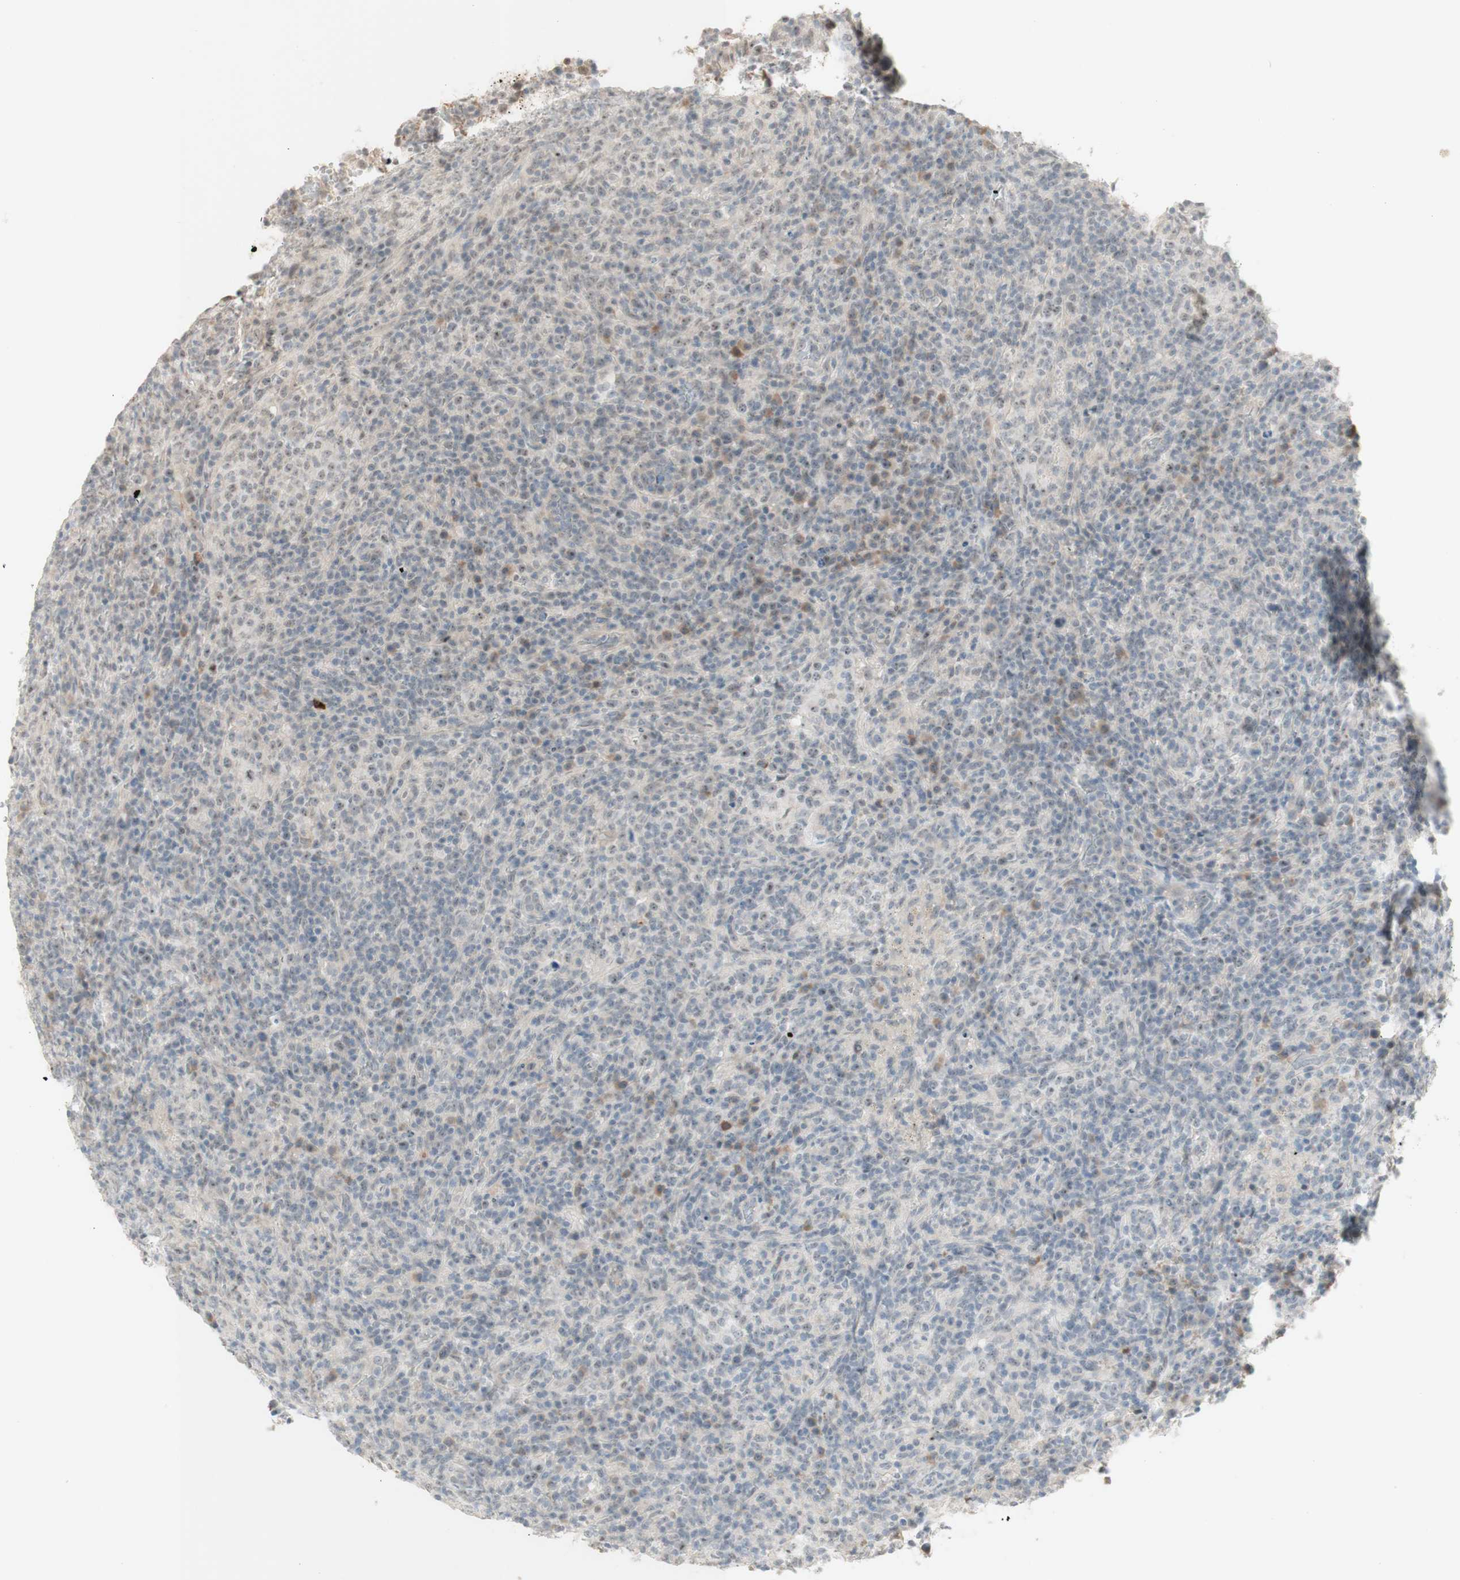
{"staining": {"intensity": "weak", "quantity": "<25%", "location": "cytoplasmic/membranous"}, "tissue": "lymphoma", "cell_type": "Tumor cells", "image_type": "cancer", "snomed": [{"axis": "morphology", "description": "Malignant lymphoma, non-Hodgkin's type, High grade"}, {"axis": "topography", "description": "Lymph node"}], "caption": "IHC of malignant lymphoma, non-Hodgkin's type (high-grade) exhibits no staining in tumor cells.", "gene": "PLCD4", "patient": {"sex": "female", "age": 76}}